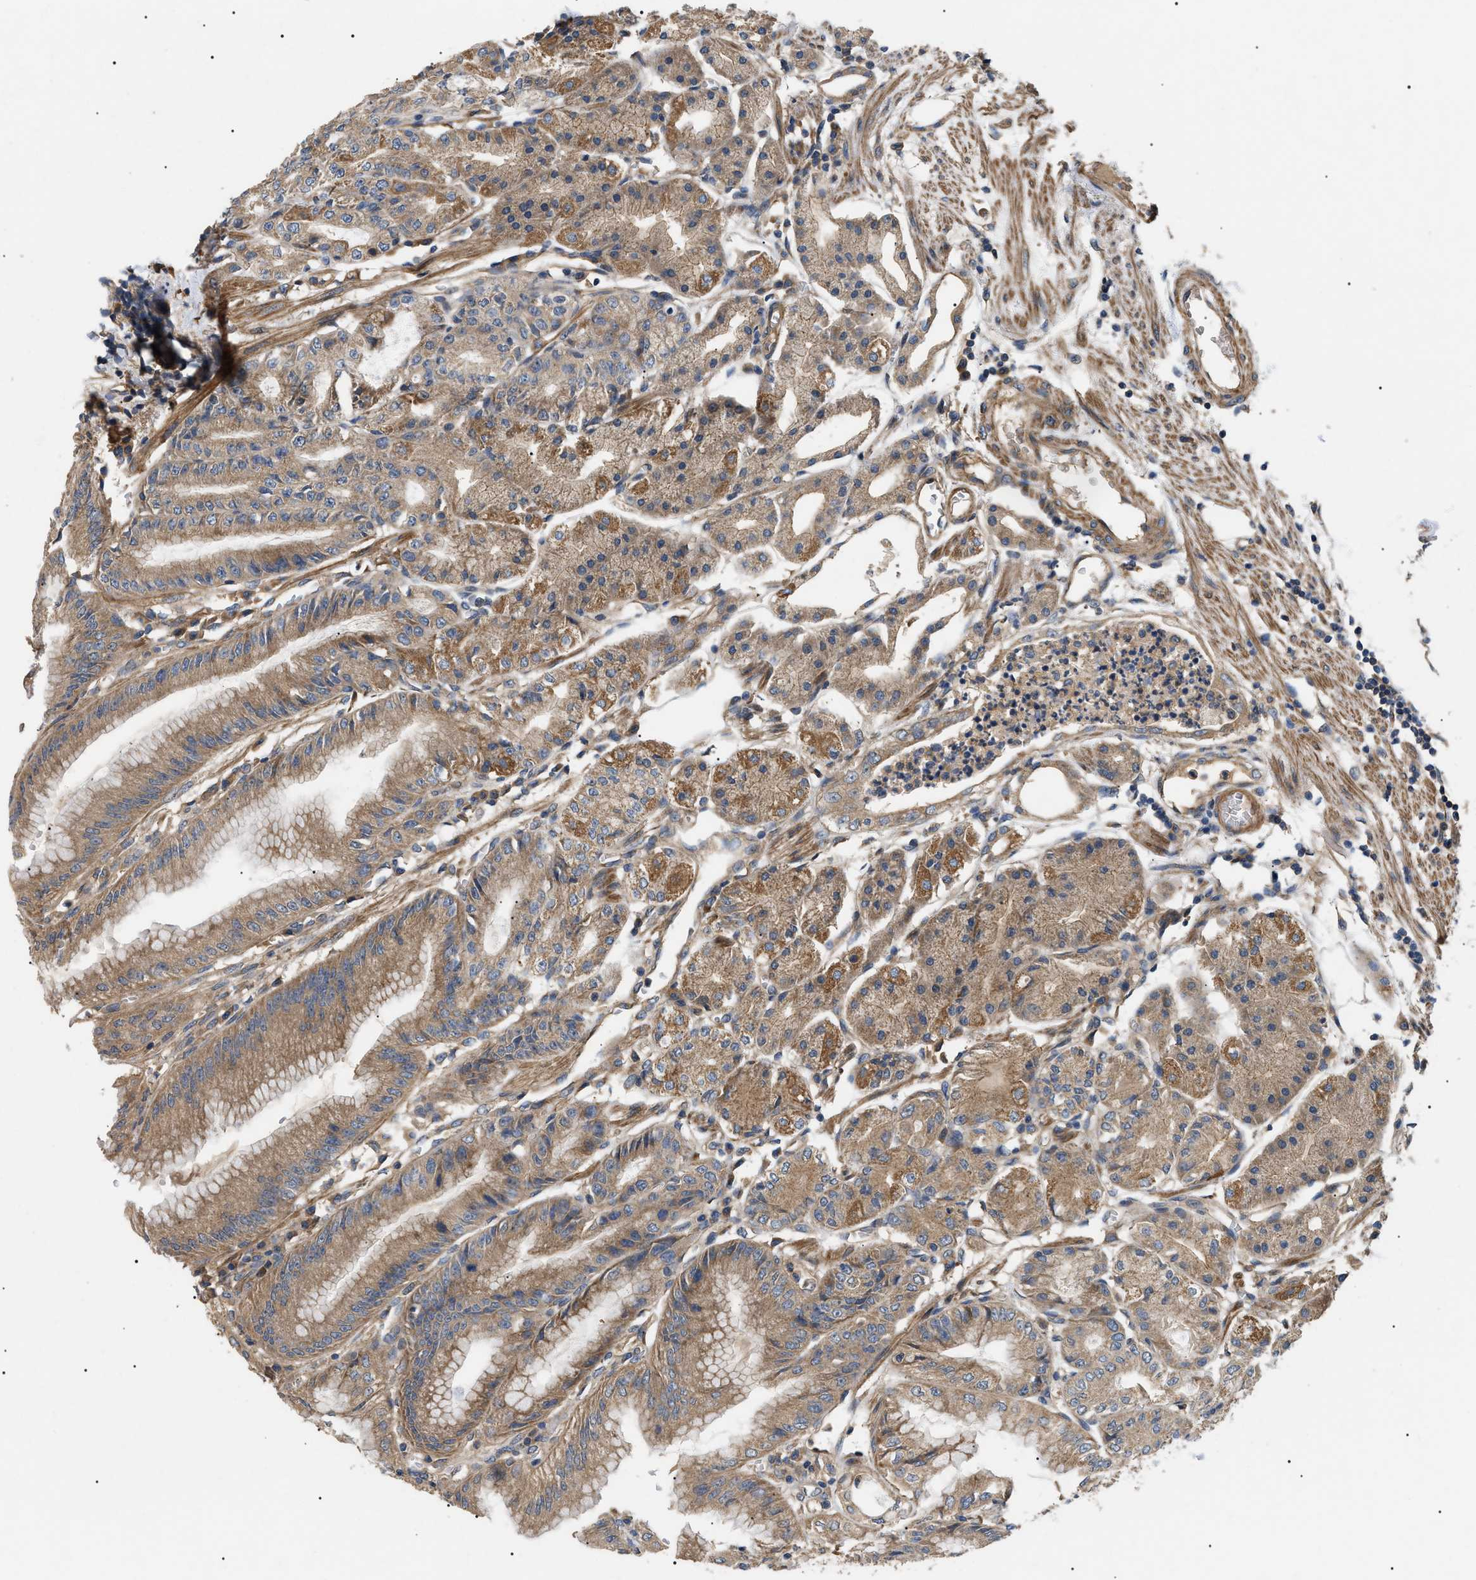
{"staining": {"intensity": "moderate", "quantity": ">75%", "location": "cytoplasmic/membranous"}, "tissue": "stomach", "cell_type": "Glandular cells", "image_type": "normal", "snomed": [{"axis": "morphology", "description": "Normal tissue, NOS"}, {"axis": "topography", "description": "Stomach, lower"}], "caption": "Stomach stained for a protein (brown) demonstrates moderate cytoplasmic/membranous positive expression in about >75% of glandular cells.", "gene": "PPM1B", "patient": {"sex": "male", "age": 71}}